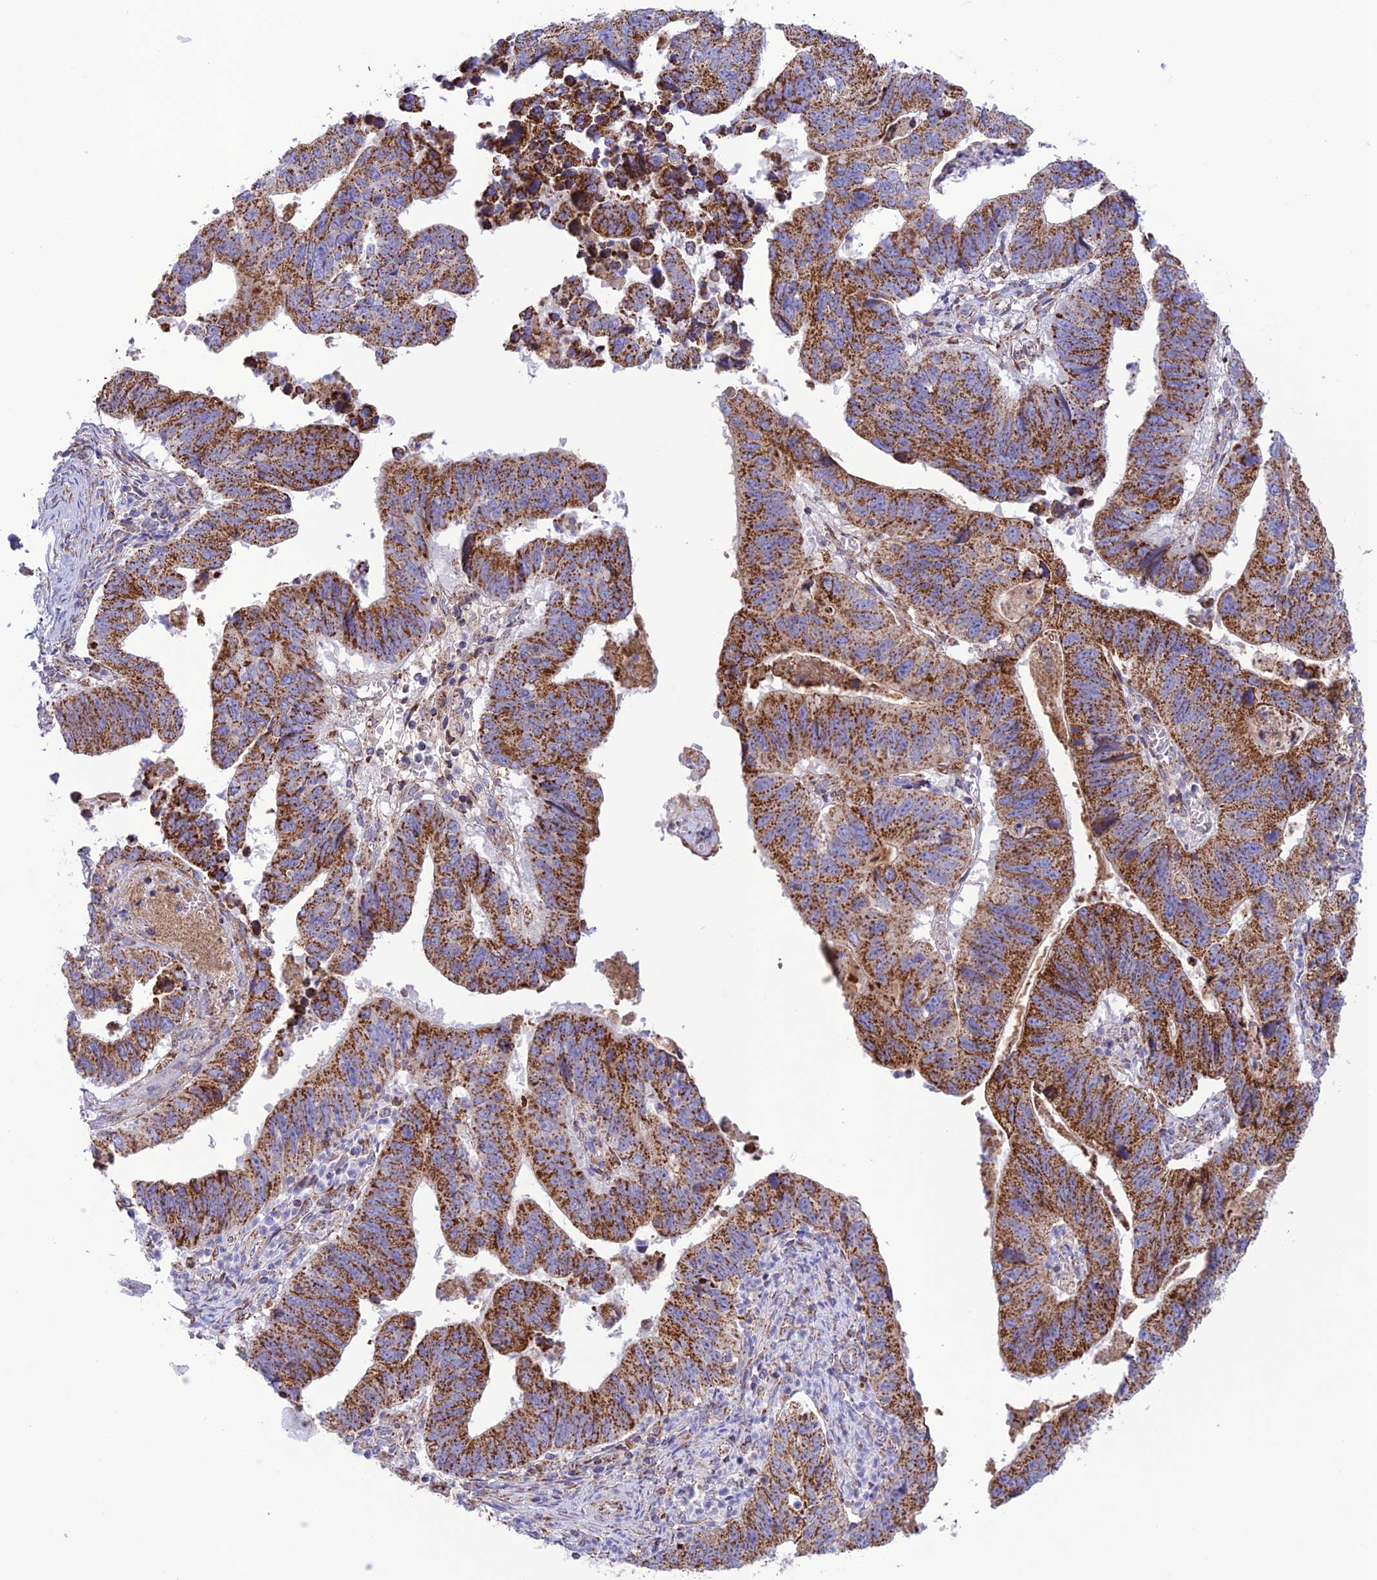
{"staining": {"intensity": "strong", "quantity": ">75%", "location": "cytoplasmic/membranous"}, "tissue": "stomach cancer", "cell_type": "Tumor cells", "image_type": "cancer", "snomed": [{"axis": "morphology", "description": "Adenocarcinoma, NOS"}, {"axis": "topography", "description": "Stomach"}], "caption": "Adenocarcinoma (stomach) was stained to show a protein in brown. There is high levels of strong cytoplasmic/membranous positivity in about >75% of tumor cells. Using DAB (3,3'-diaminobenzidine) (brown) and hematoxylin (blue) stains, captured at high magnification using brightfield microscopy.", "gene": "UAP1L1", "patient": {"sex": "male", "age": 59}}